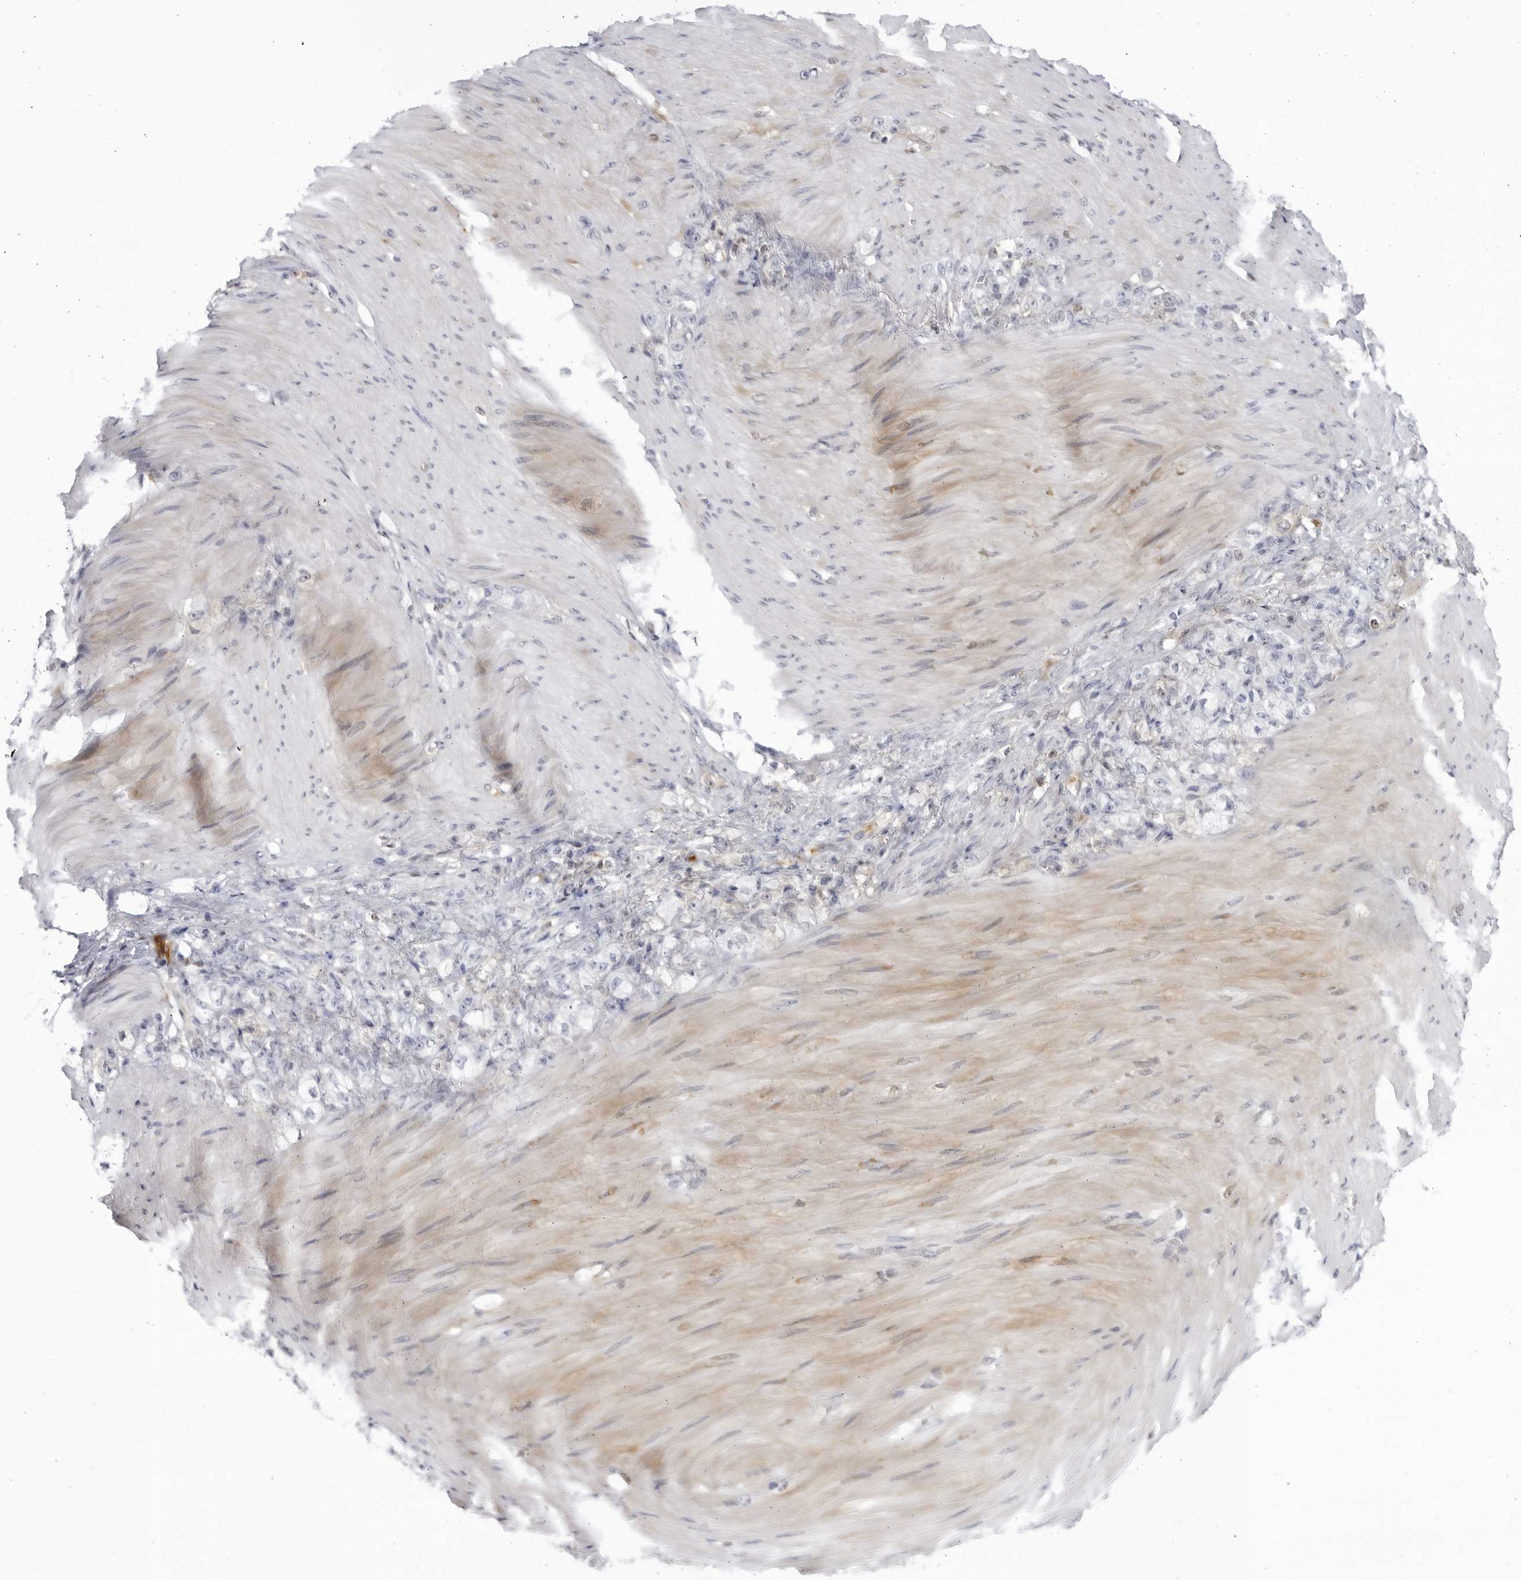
{"staining": {"intensity": "negative", "quantity": "none", "location": "none"}, "tissue": "stomach cancer", "cell_type": "Tumor cells", "image_type": "cancer", "snomed": [{"axis": "morphology", "description": "Normal tissue, NOS"}, {"axis": "morphology", "description": "Adenocarcinoma, NOS"}, {"axis": "topography", "description": "Stomach"}], "caption": "High power microscopy photomicrograph of an immunohistochemistry (IHC) micrograph of adenocarcinoma (stomach), revealing no significant positivity in tumor cells. (DAB (3,3'-diaminobenzidine) immunohistochemistry with hematoxylin counter stain).", "gene": "CNBD1", "patient": {"sex": "male", "age": 82}}